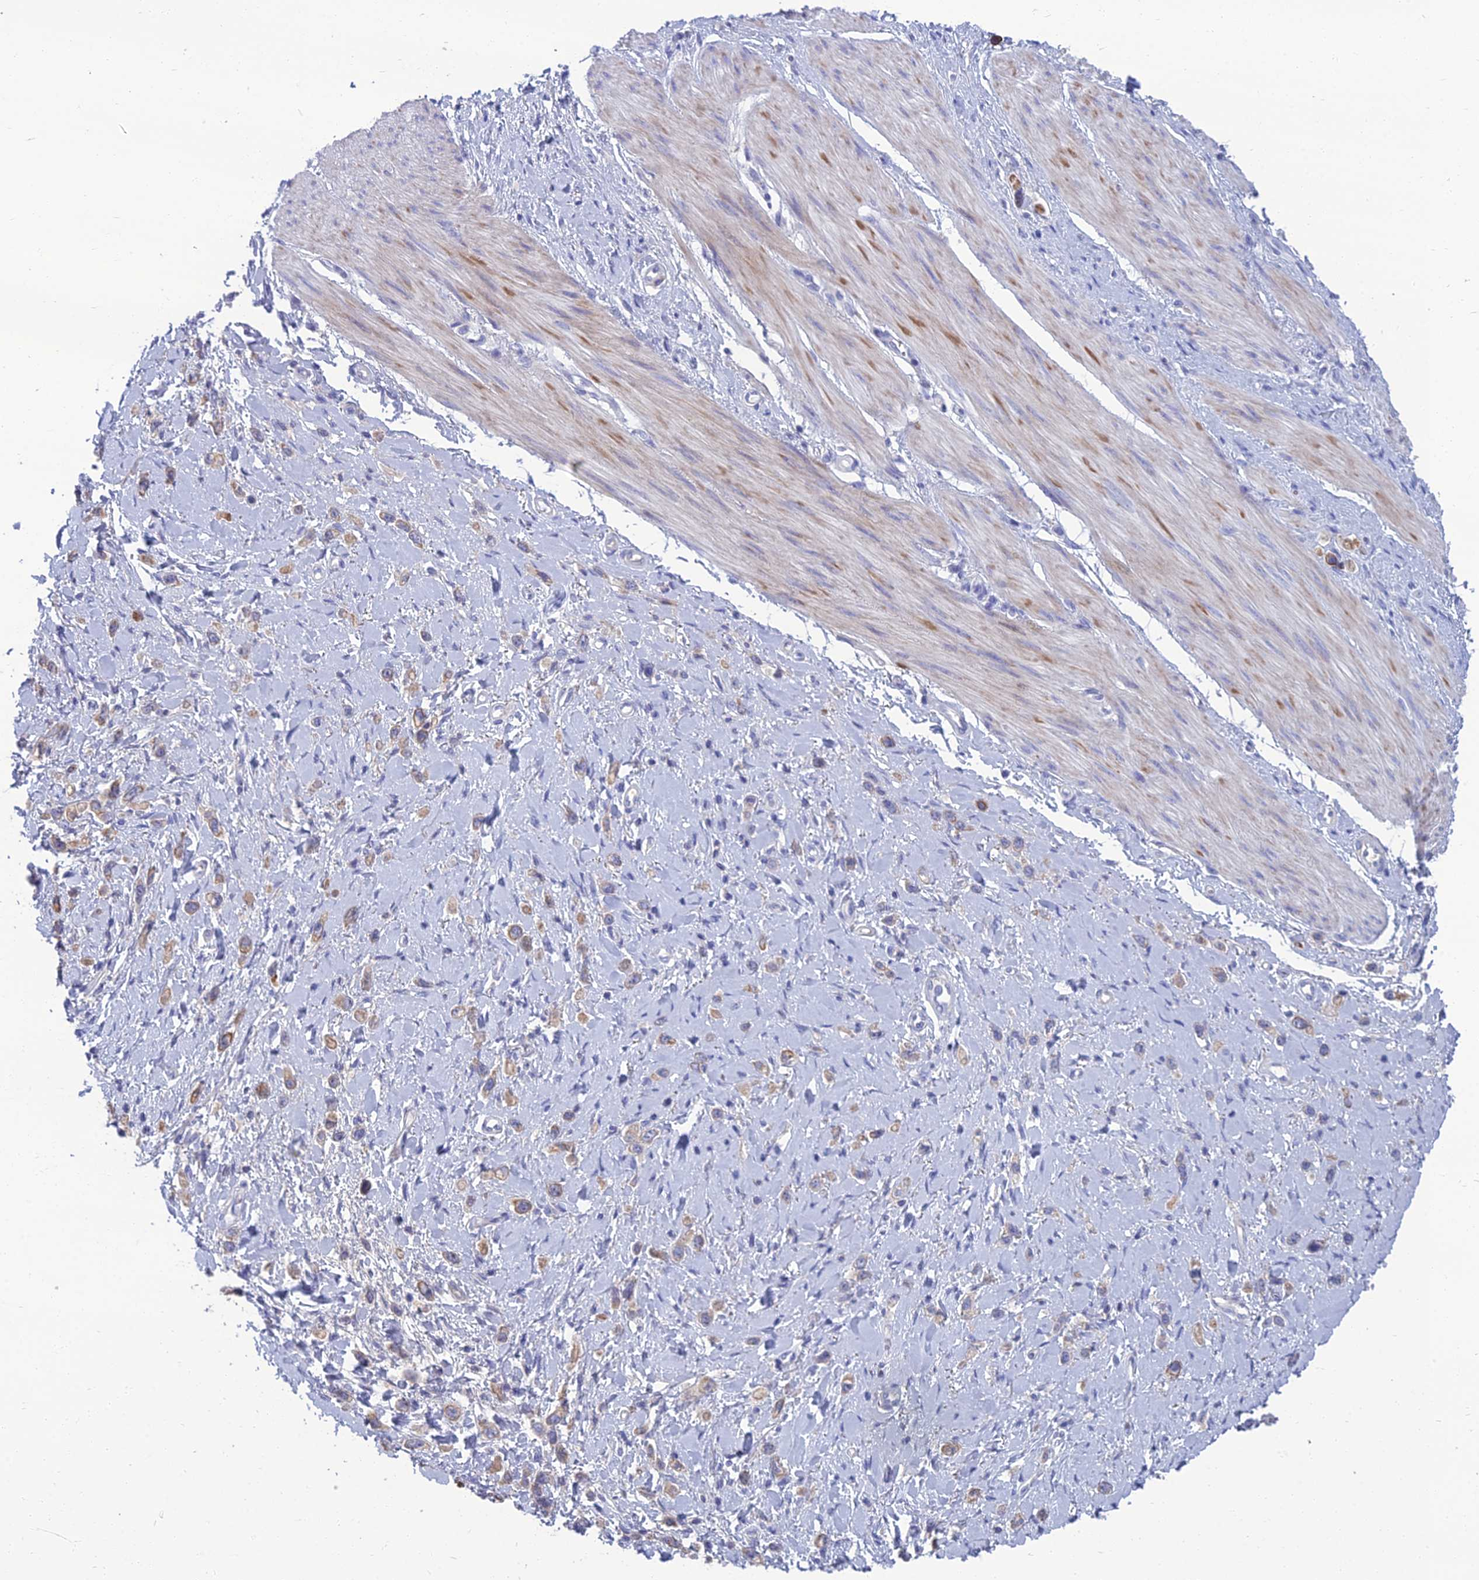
{"staining": {"intensity": "weak", "quantity": ">75%", "location": "cytoplasmic/membranous"}, "tissue": "stomach cancer", "cell_type": "Tumor cells", "image_type": "cancer", "snomed": [{"axis": "morphology", "description": "Adenocarcinoma, NOS"}, {"axis": "topography", "description": "Stomach"}], "caption": "Tumor cells exhibit low levels of weak cytoplasmic/membranous expression in about >75% of cells in human stomach adenocarcinoma.", "gene": "SPTLC3", "patient": {"sex": "female", "age": 65}}